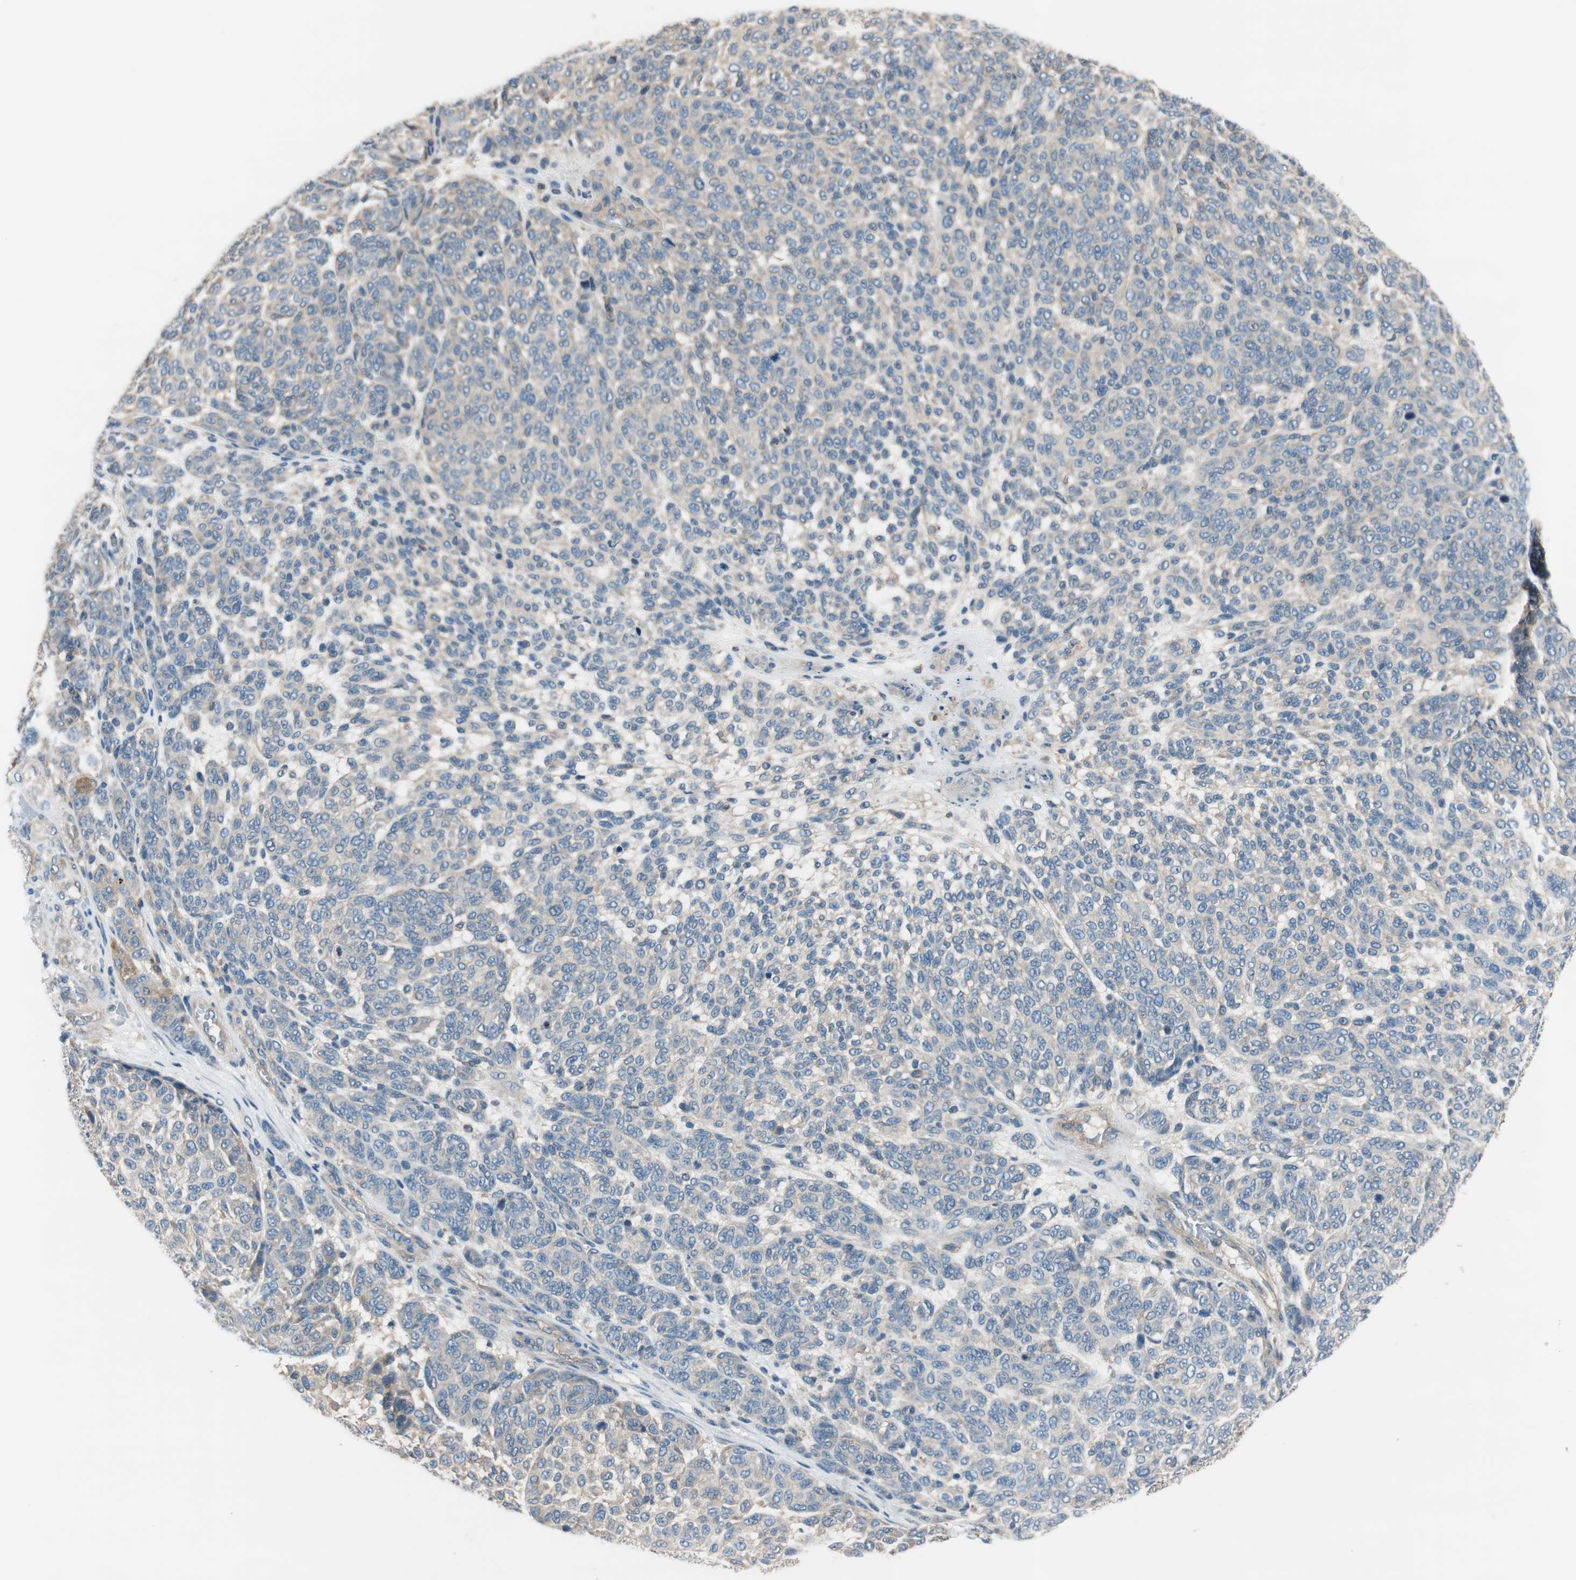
{"staining": {"intensity": "negative", "quantity": "none", "location": "none"}, "tissue": "melanoma", "cell_type": "Tumor cells", "image_type": "cancer", "snomed": [{"axis": "morphology", "description": "Malignant melanoma, NOS"}, {"axis": "topography", "description": "Skin"}], "caption": "This is a micrograph of IHC staining of malignant melanoma, which shows no positivity in tumor cells.", "gene": "CALML3", "patient": {"sex": "male", "age": 59}}